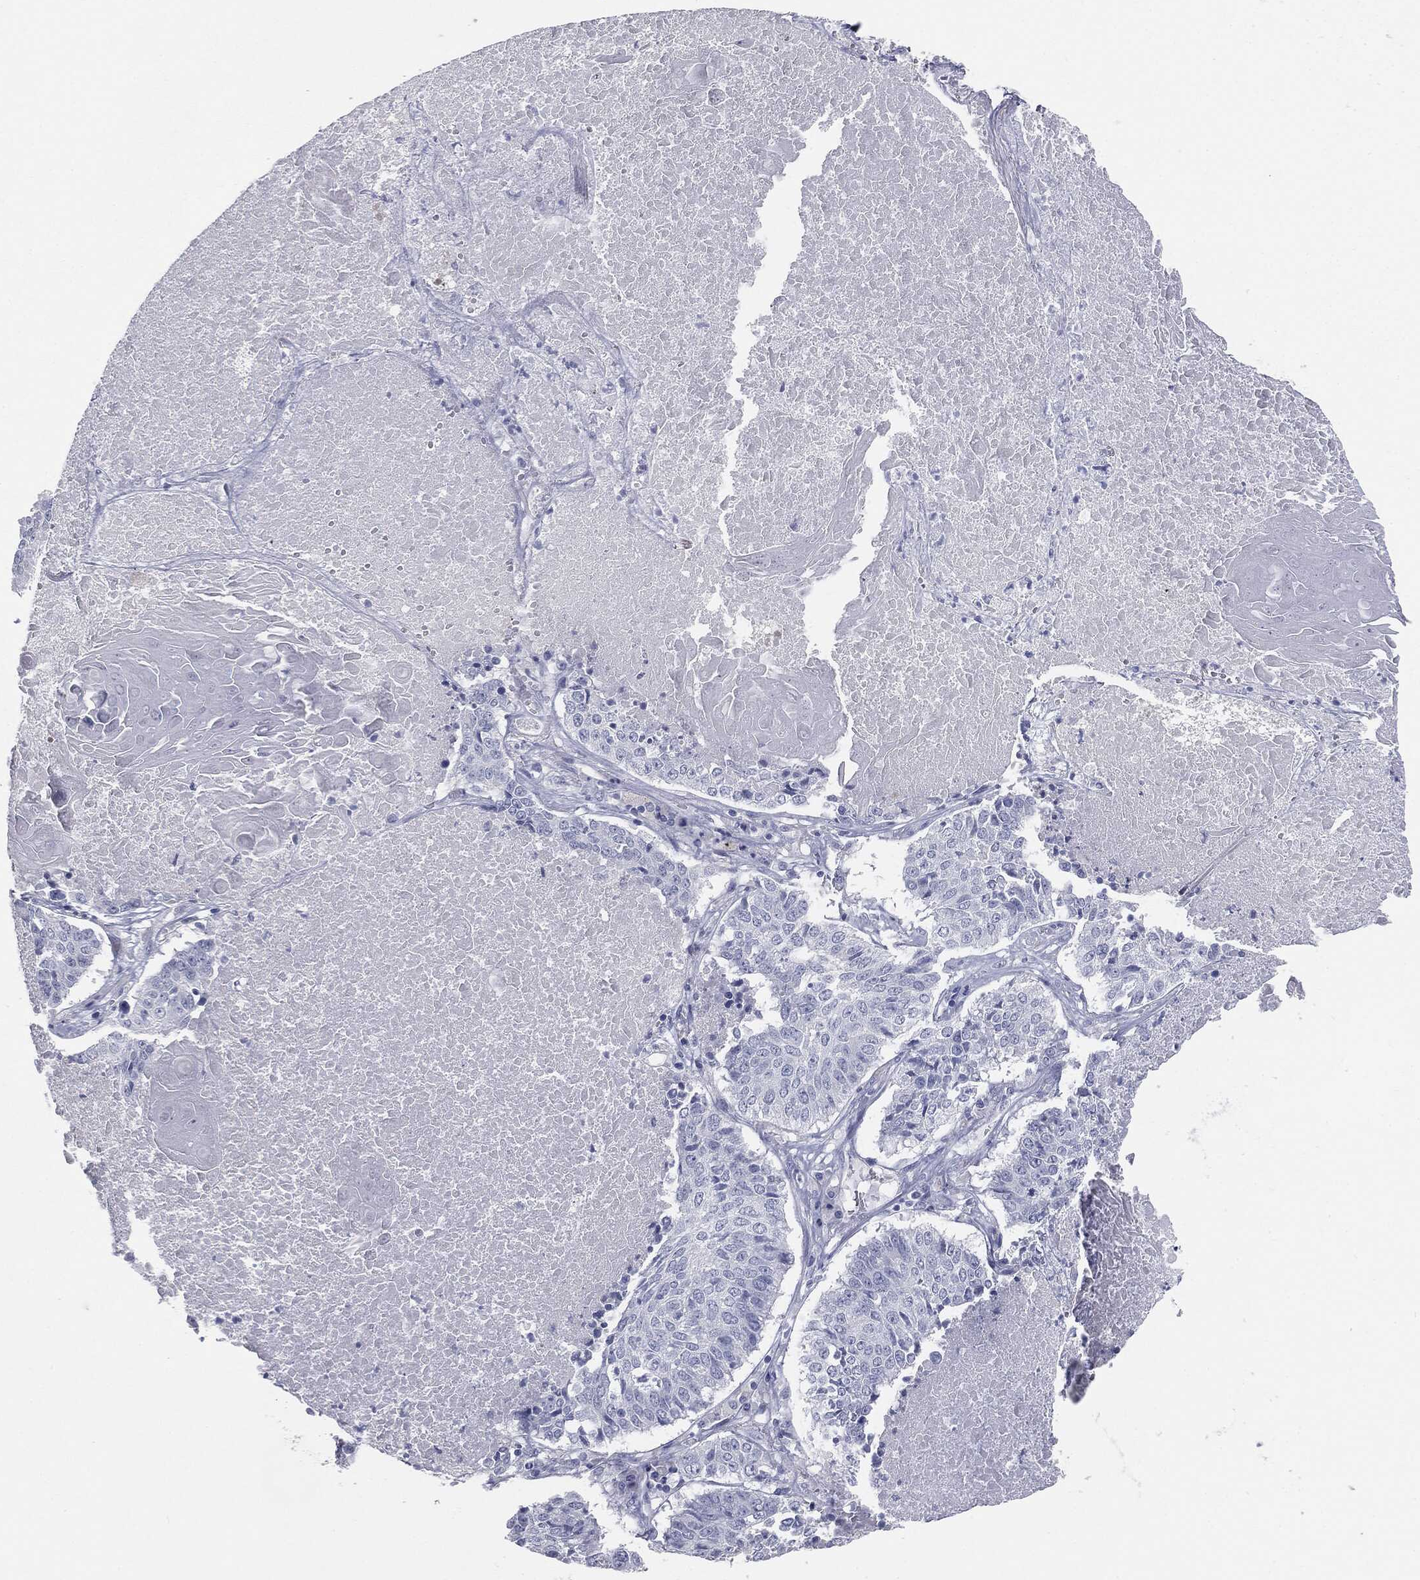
{"staining": {"intensity": "negative", "quantity": "none", "location": "none"}, "tissue": "lung cancer", "cell_type": "Tumor cells", "image_type": "cancer", "snomed": [{"axis": "morphology", "description": "Squamous cell carcinoma, NOS"}, {"axis": "topography", "description": "Lung"}], "caption": "This is an immunohistochemistry (IHC) histopathology image of human lung cancer. There is no staining in tumor cells.", "gene": "MUC5AC", "patient": {"sex": "male", "age": 64}}